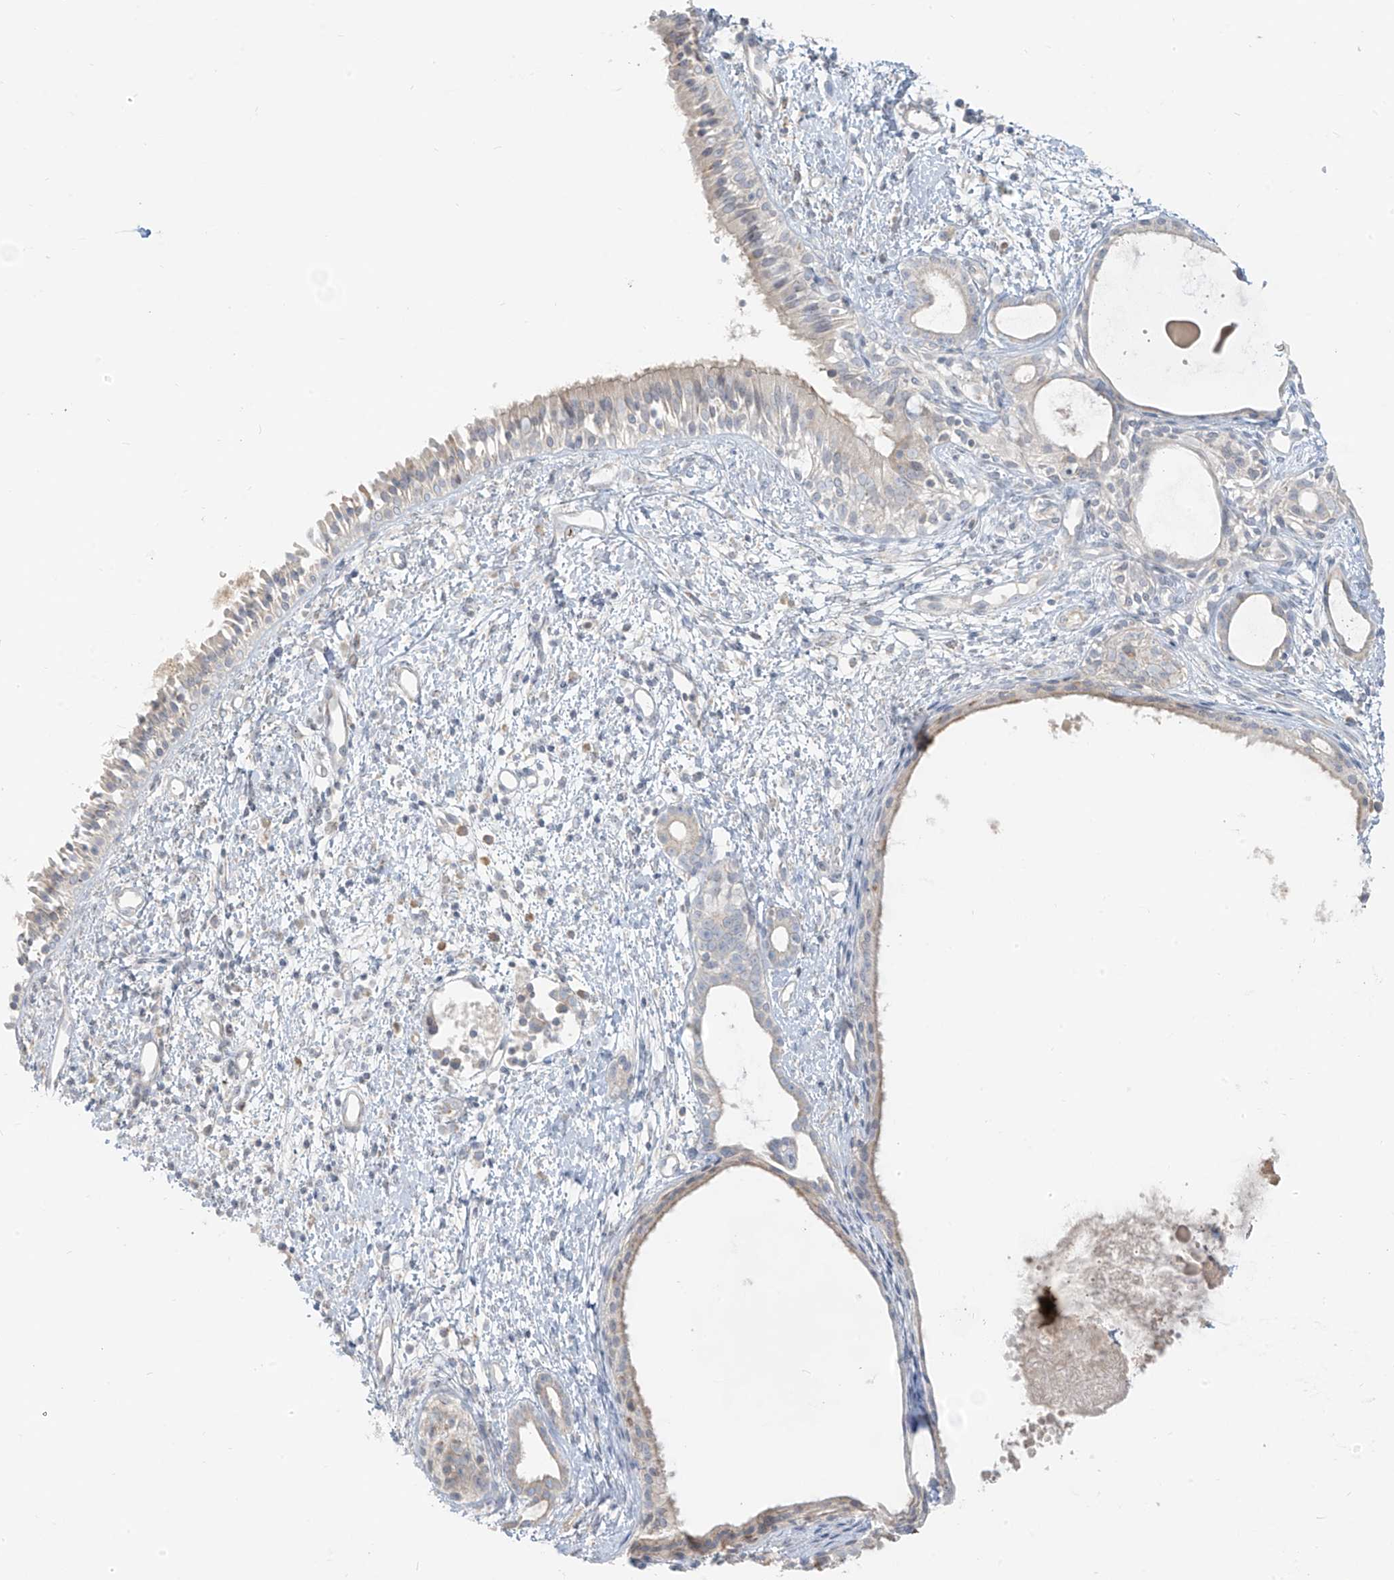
{"staining": {"intensity": "negative", "quantity": "none", "location": "none"}, "tissue": "nasopharynx", "cell_type": "Respiratory epithelial cells", "image_type": "normal", "snomed": [{"axis": "morphology", "description": "Normal tissue, NOS"}, {"axis": "topography", "description": "Nasopharynx"}], "caption": "A micrograph of nasopharynx stained for a protein reveals no brown staining in respiratory epithelial cells.", "gene": "C2orf42", "patient": {"sex": "male", "age": 22}}